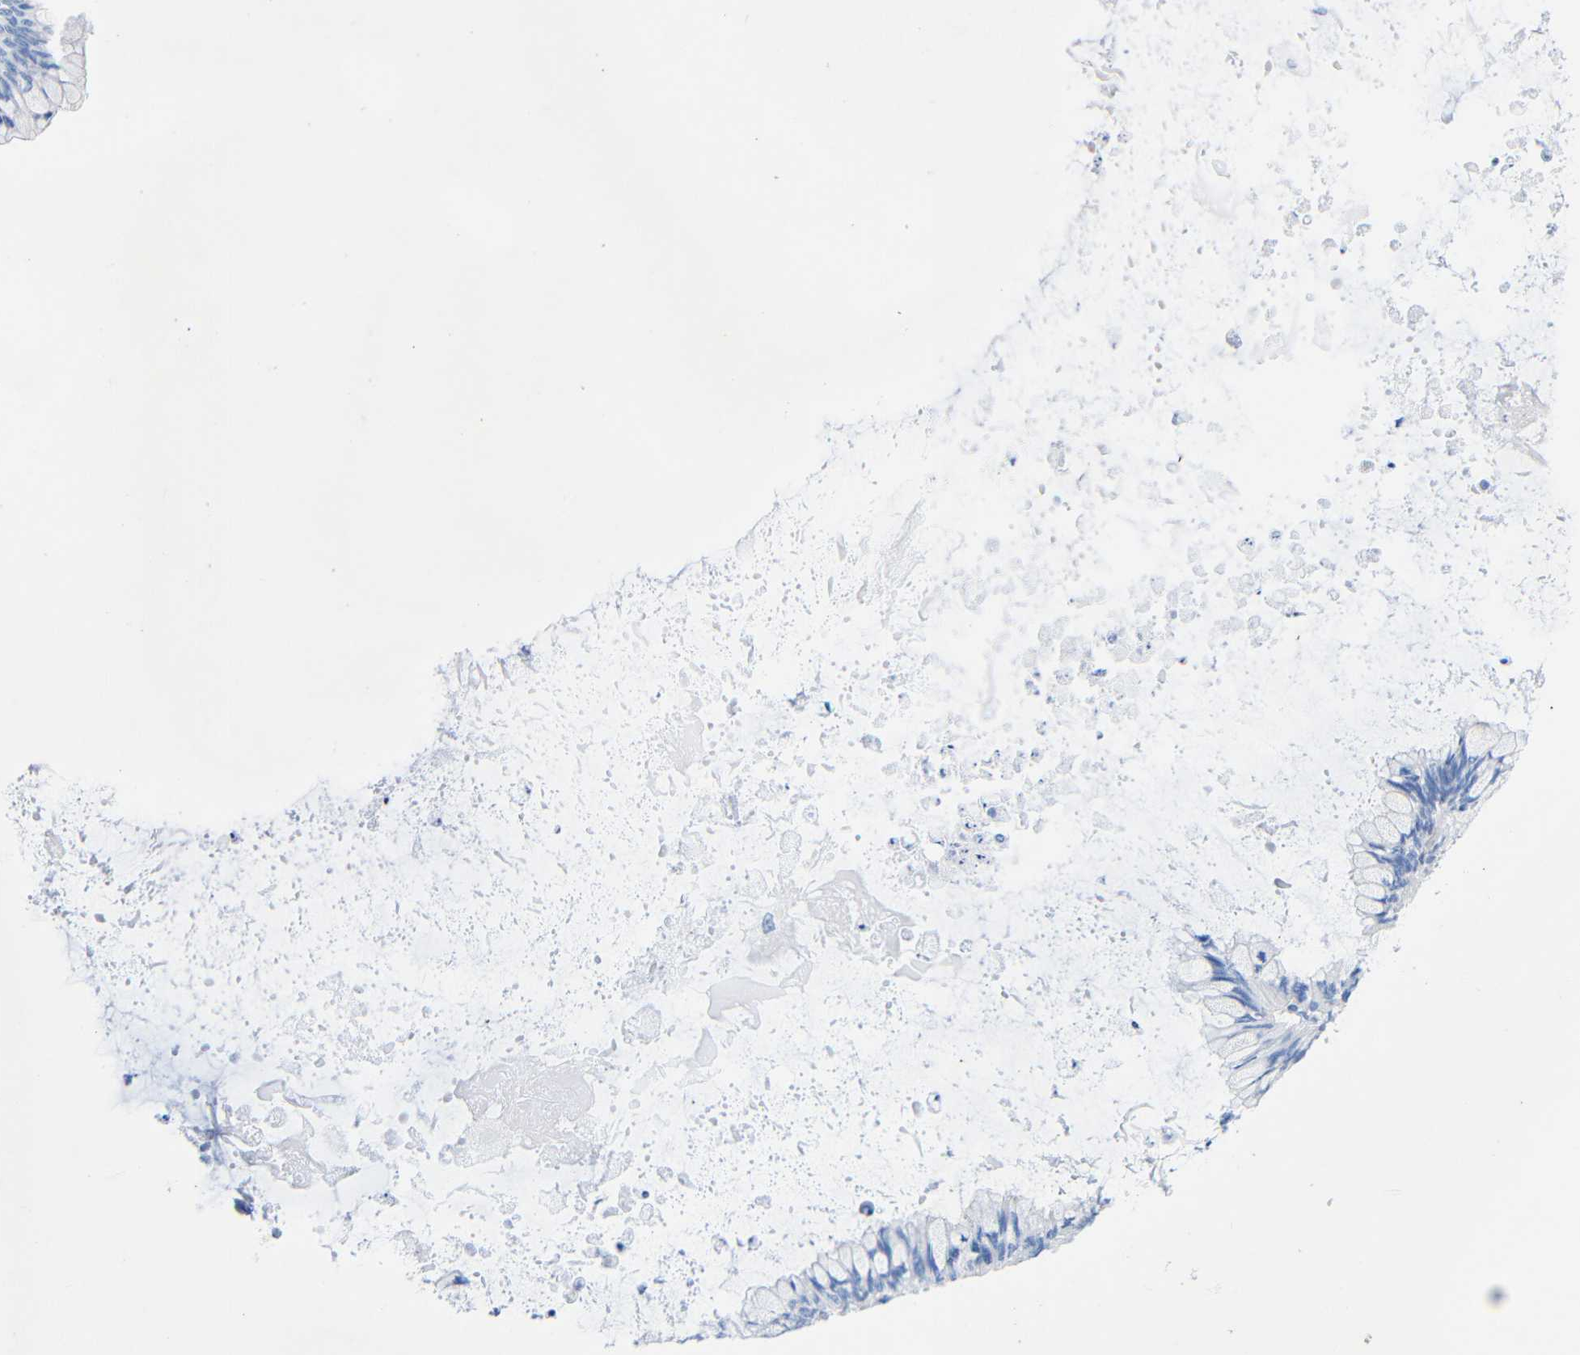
{"staining": {"intensity": "negative", "quantity": "none", "location": "none"}, "tissue": "ovarian cancer", "cell_type": "Tumor cells", "image_type": "cancer", "snomed": [{"axis": "morphology", "description": "Cystadenocarcinoma, mucinous, NOS"}, {"axis": "topography", "description": "Ovary"}], "caption": "IHC of mucinous cystadenocarcinoma (ovarian) reveals no expression in tumor cells.", "gene": "CGNL1", "patient": {"sex": "female", "age": 80}}